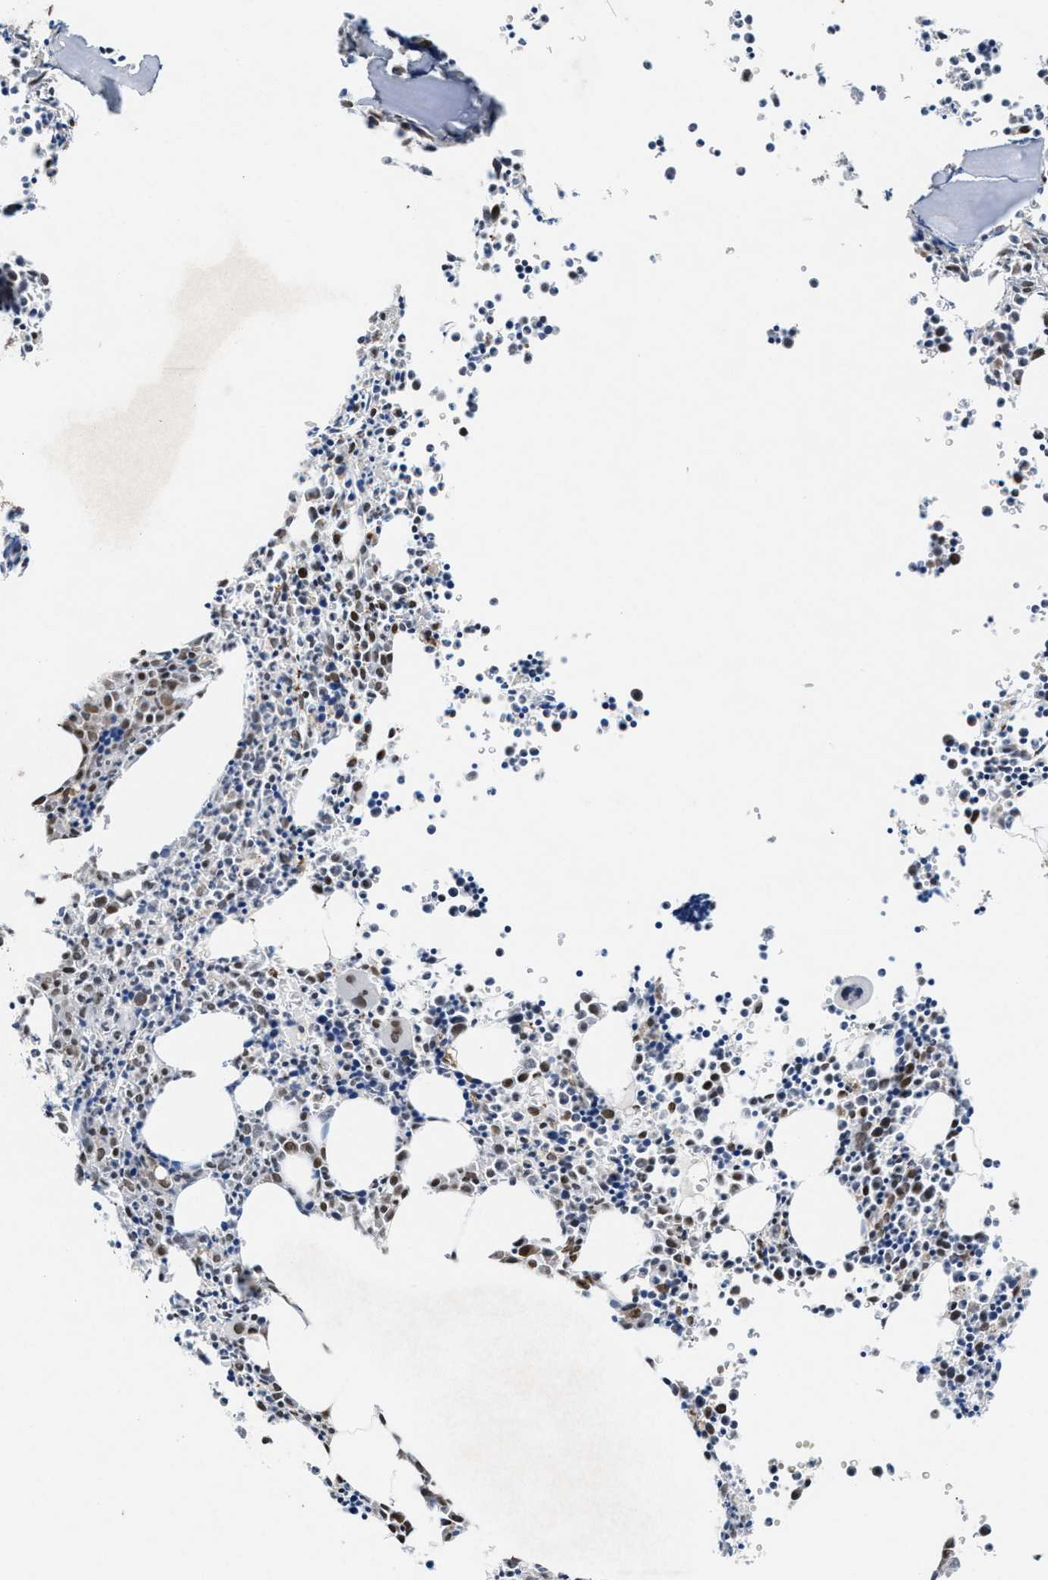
{"staining": {"intensity": "strong", "quantity": "25%-75%", "location": "nuclear"}, "tissue": "bone marrow", "cell_type": "Hematopoietic cells", "image_type": "normal", "snomed": [{"axis": "morphology", "description": "Normal tissue, NOS"}, {"axis": "morphology", "description": "Inflammation, NOS"}, {"axis": "topography", "description": "Bone marrow"}], "caption": "Bone marrow stained for a protein reveals strong nuclear positivity in hematopoietic cells.", "gene": "WDR81", "patient": {"sex": "male", "age": 31}}